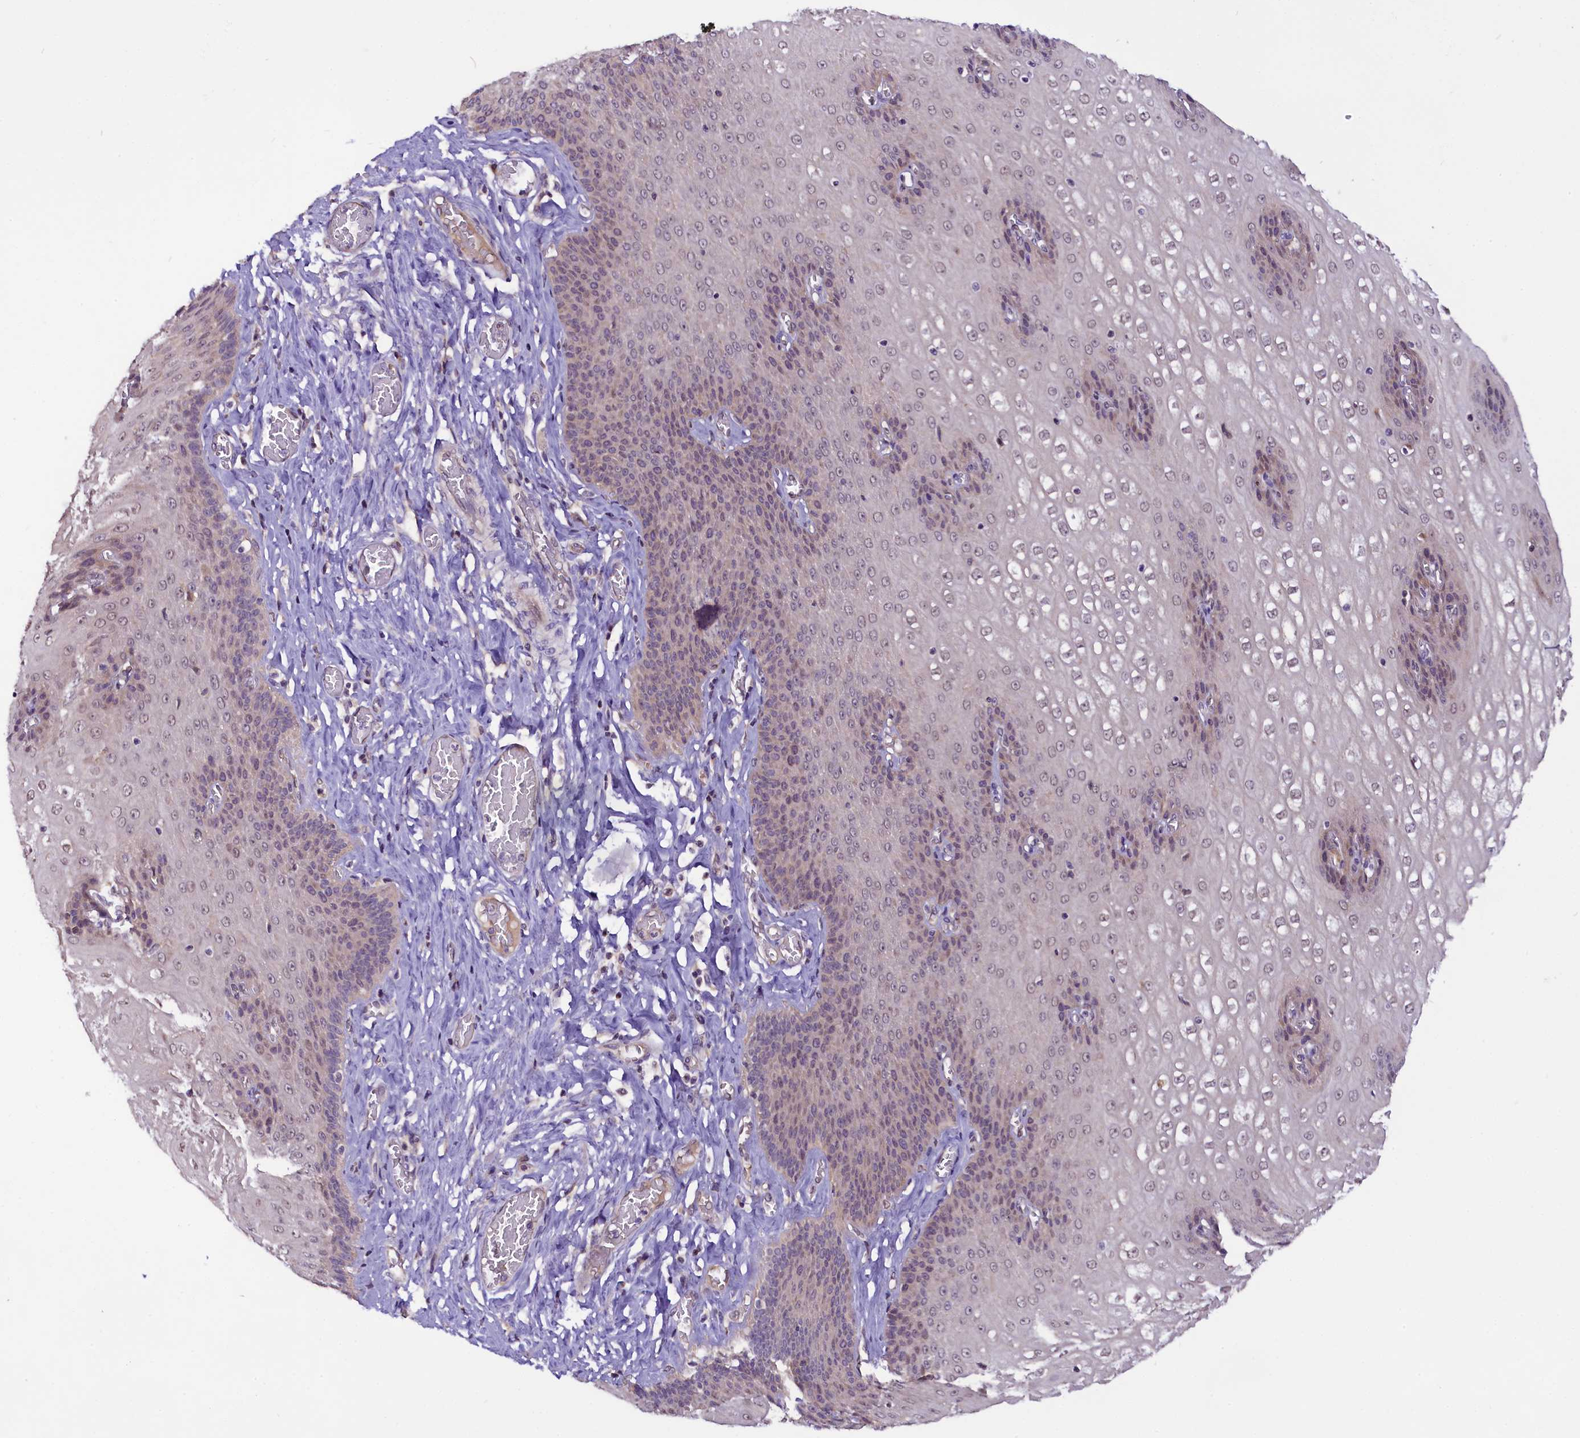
{"staining": {"intensity": "weak", "quantity": "25%-75%", "location": "cytoplasmic/membranous,nuclear"}, "tissue": "esophagus", "cell_type": "Squamous epithelial cells", "image_type": "normal", "snomed": [{"axis": "morphology", "description": "Normal tissue, NOS"}, {"axis": "topography", "description": "Esophagus"}], "caption": "High-magnification brightfield microscopy of unremarkable esophagus stained with DAB (3,3'-diaminobenzidine) (brown) and counterstained with hematoxylin (blue). squamous epithelial cells exhibit weak cytoplasmic/membranous,nuclear positivity is appreciated in about25%-75% of cells.", "gene": "C9orf40", "patient": {"sex": "male", "age": 60}}